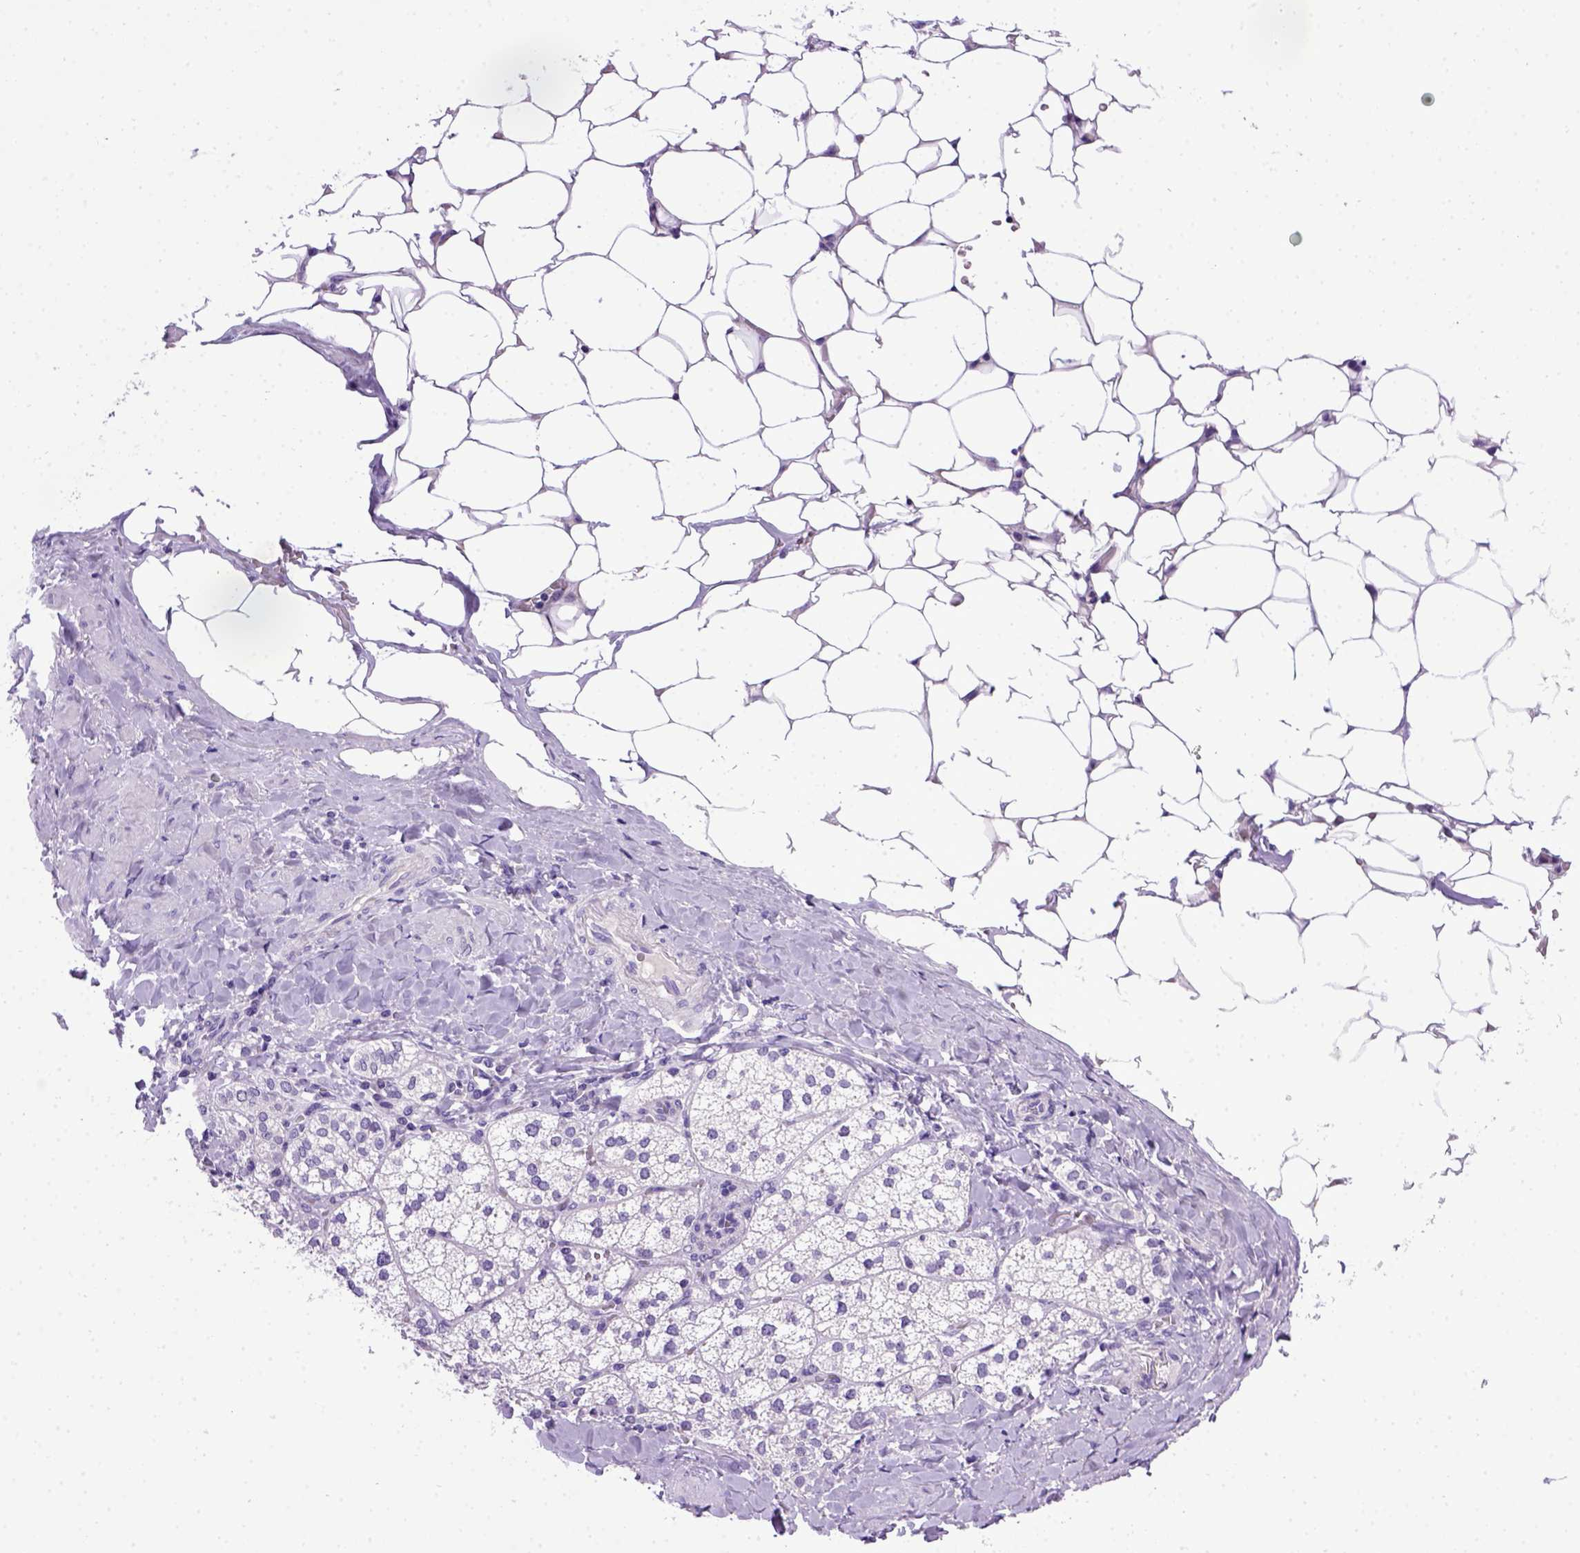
{"staining": {"intensity": "negative", "quantity": "none", "location": "none"}, "tissue": "adrenal gland", "cell_type": "Glandular cells", "image_type": "normal", "snomed": [{"axis": "morphology", "description": "Normal tissue, NOS"}, {"axis": "topography", "description": "Adrenal gland"}], "caption": "High power microscopy photomicrograph of an IHC photomicrograph of normal adrenal gland, revealing no significant staining in glandular cells. The staining was performed using DAB (3,3'-diaminobenzidine) to visualize the protein expression in brown, while the nuclei were stained in blue with hematoxylin (Magnification: 20x).", "gene": "CDH1", "patient": {"sex": "male", "age": 53}}